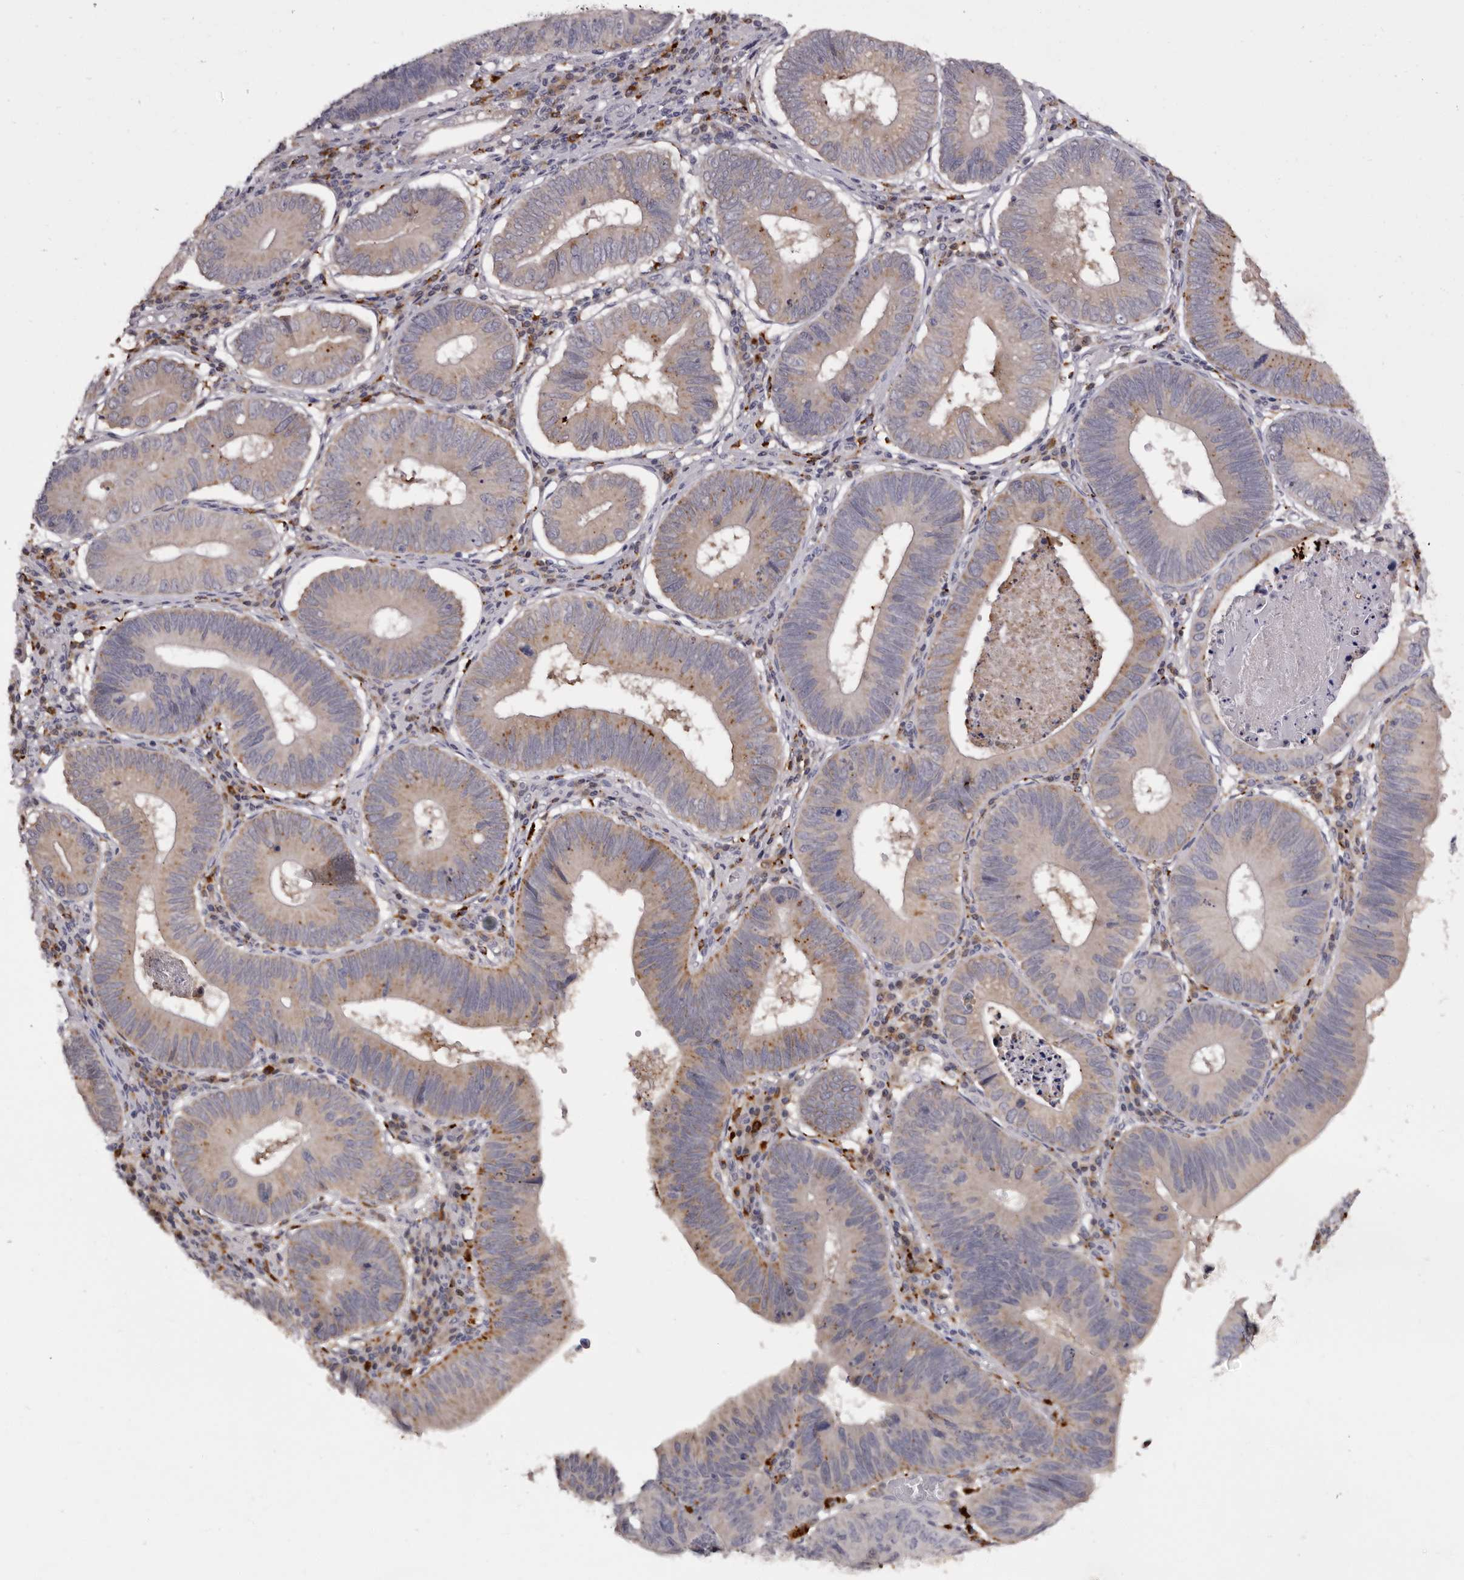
{"staining": {"intensity": "moderate", "quantity": "<25%", "location": "cytoplasmic/membranous"}, "tissue": "stomach cancer", "cell_type": "Tumor cells", "image_type": "cancer", "snomed": [{"axis": "morphology", "description": "Adenocarcinoma, NOS"}, {"axis": "topography", "description": "Stomach"}], "caption": "The micrograph displays staining of stomach cancer, revealing moderate cytoplasmic/membranous protein positivity (brown color) within tumor cells. The staining is performed using DAB brown chromogen to label protein expression. The nuclei are counter-stained blue using hematoxylin.", "gene": "DAP", "patient": {"sex": "male", "age": 59}}